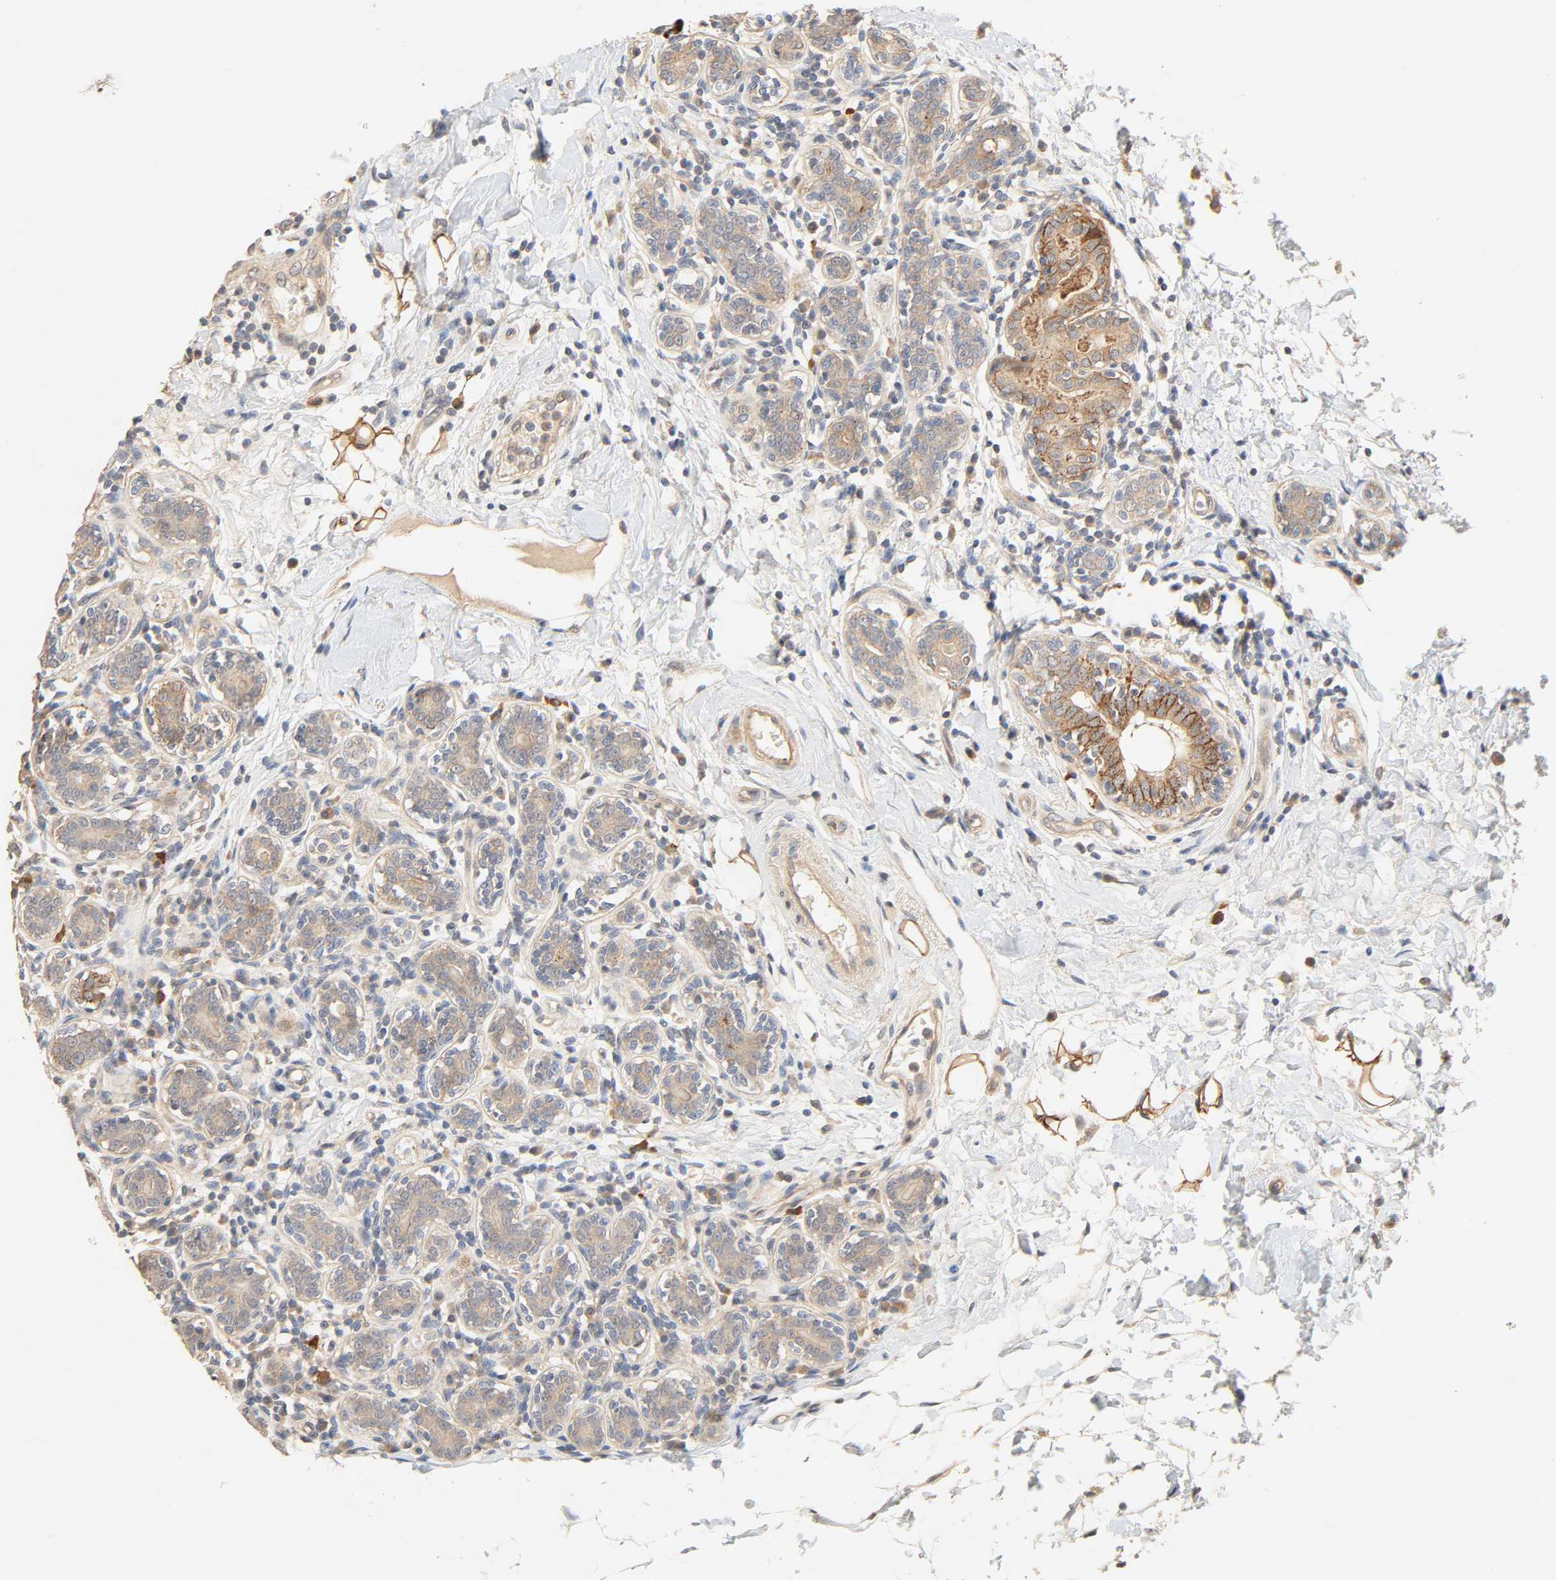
{"staining": {"intensity": "weak", "quantity": "25%-75%", "location": "cytoplasmic/membranous"}, "tissue": "breast cancer", "cell_type": "Tumor cells", "image_type": "cancer", "snomed": [{"axis": "morphology", "description": "Normal tissue, NOS"}, {"axis": "morphology", "description": "Lobular carcinoma"}, {"axis": "topography", "description": "Breast"}], "caption": "An IHC histopathology image of neoplastic tissue is shown. Protein staining in brown labels weak cytoplasmic/membranous positivity in lobular carcinoma (breast) within tumor cells.", "gene": "CACNA1G", "patient": {"sex": "female", "age": 47}}